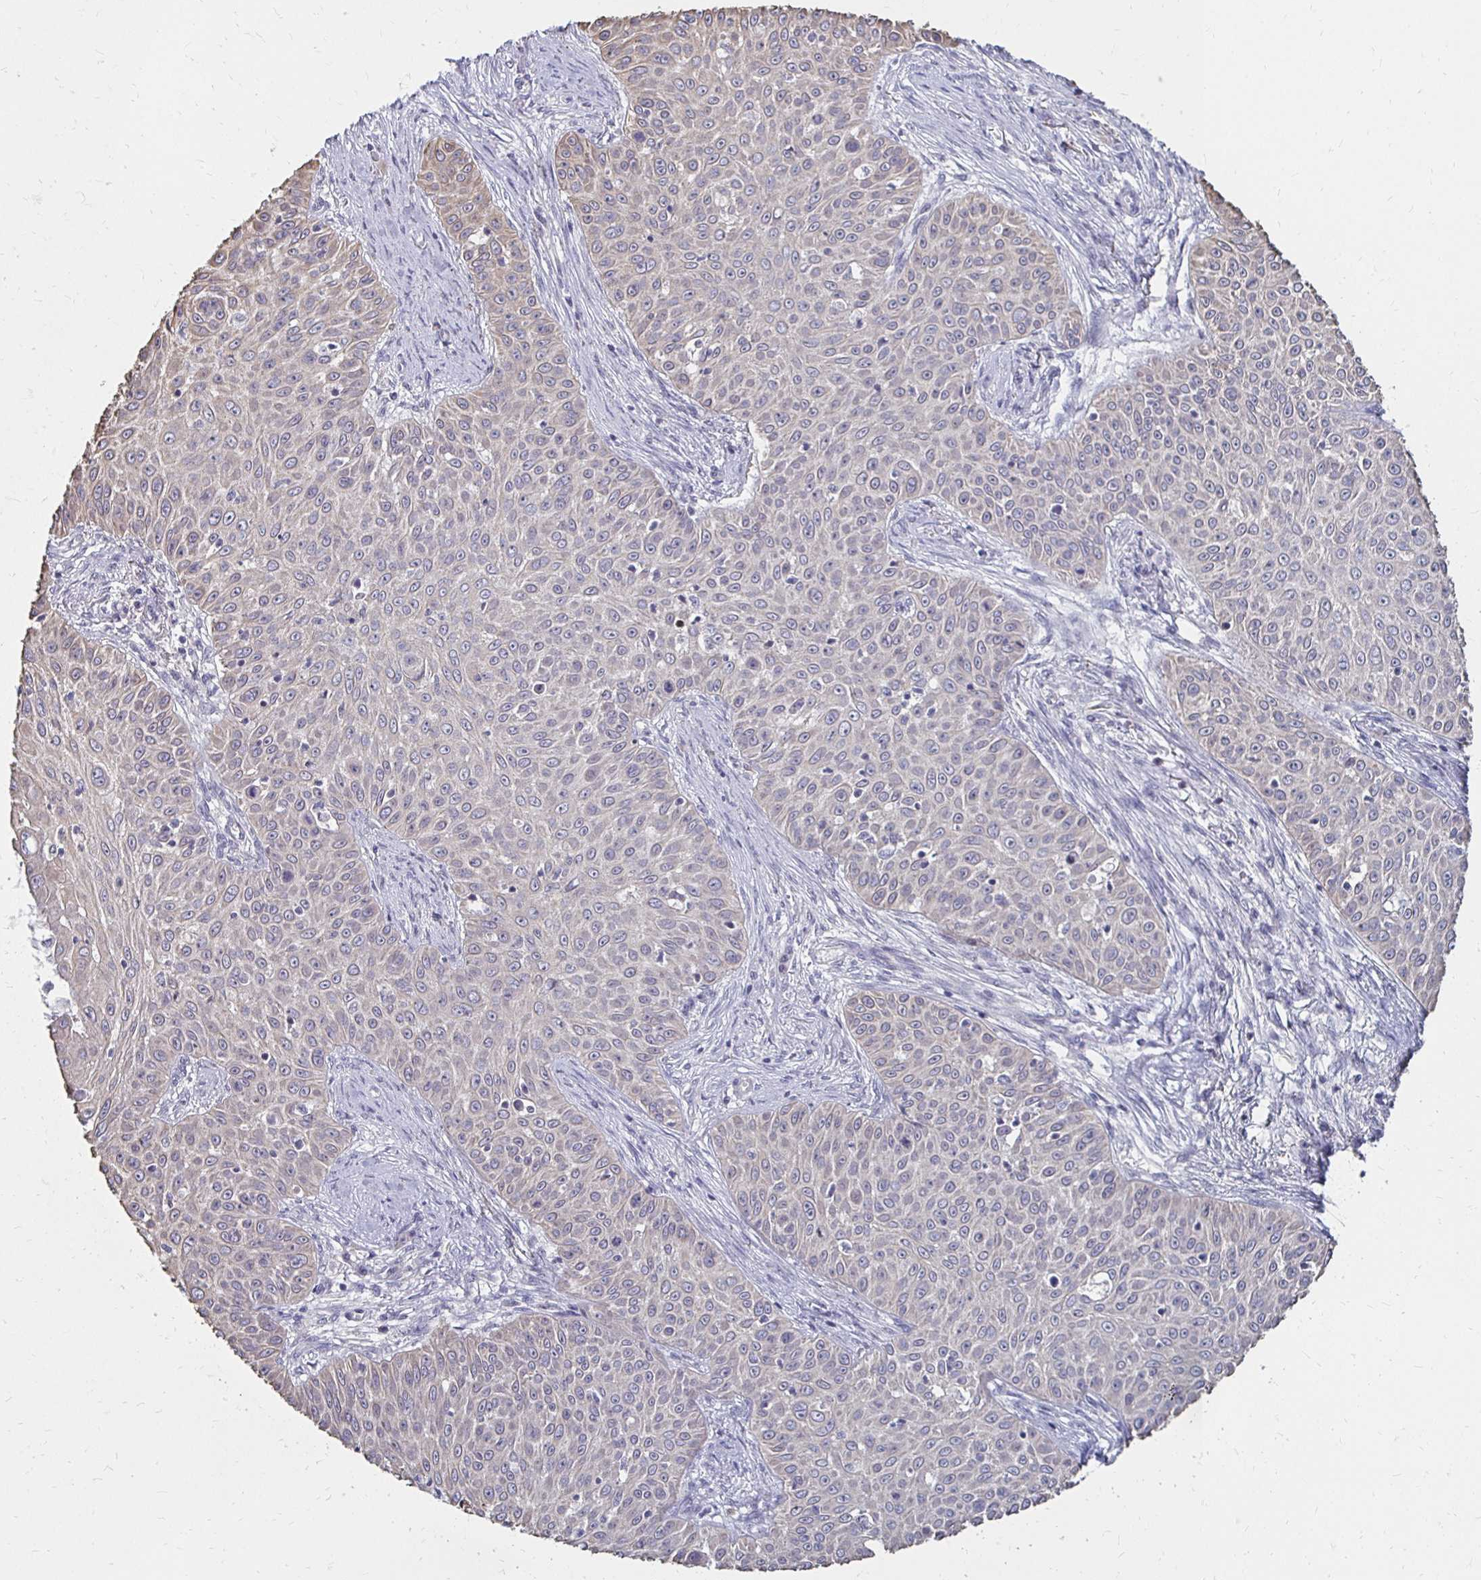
{"staining": {"intensity": "negative", "quantity": "none", "location": "none"}, "tissue": "skin cancer", "cell_type": "Tumor cells", "image_type": "cancer", "snomed": [{"axis": "morphology", "description": "Squamous cell carcinoma, NOS"}, {"axis": "topography", "description": "Skin"}], "caption": "There is no significant positivity in tumor cells of skin cancer (squamous cell carcinoma). The staining is performed using DAB (3,3'-diaminobenzidine) brown chromogen with nuclei counter-stained in using hematoxylin.", "gene": "PADI2", "patient": {"sex": "male", "age": 82}}